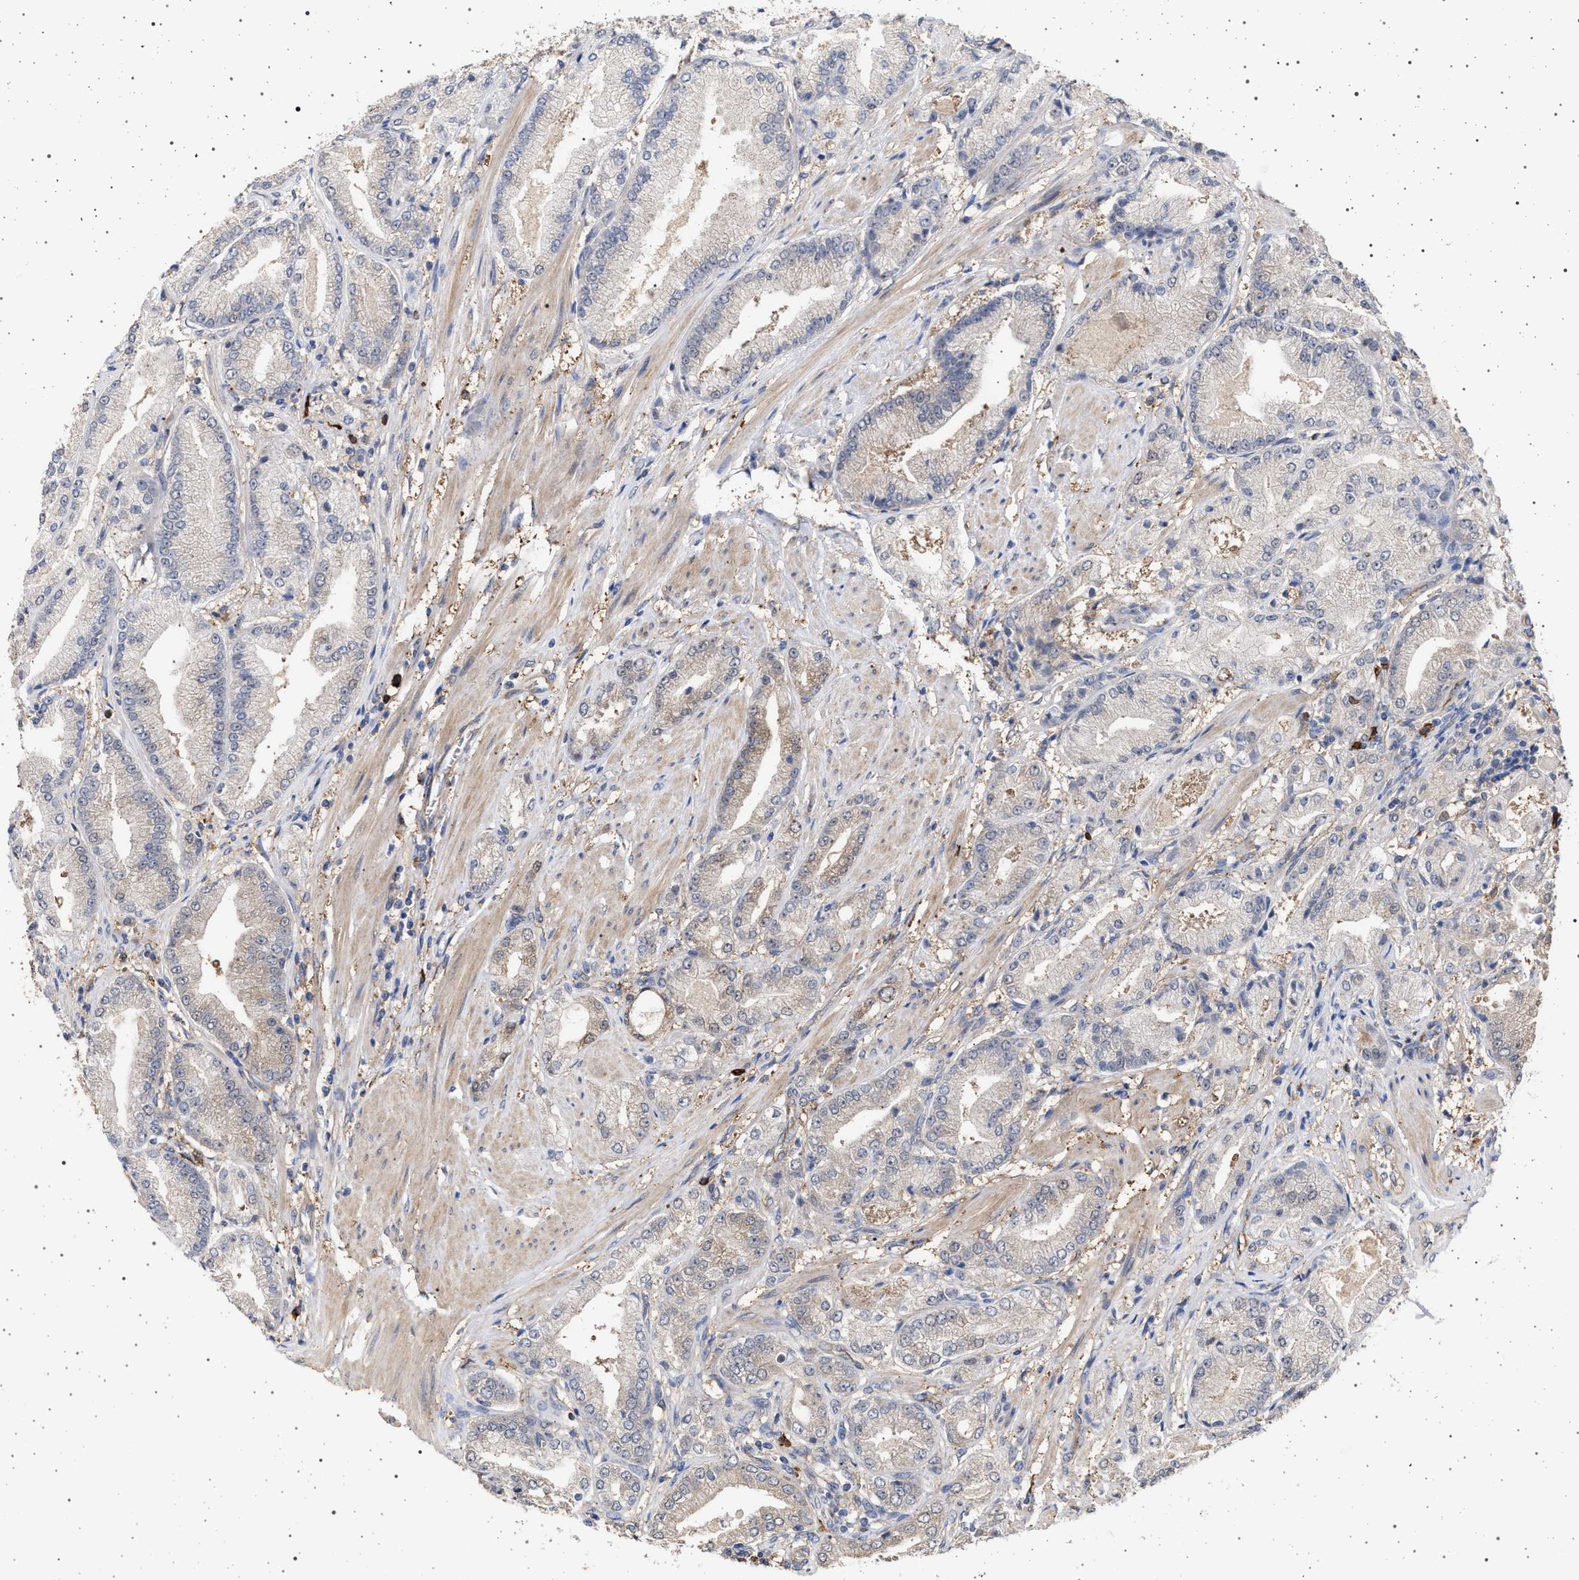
{"staining": {"intensity": "weak", "quantity": "<25%", "location": "cytoplasmic/membranous"}, "tissue": "prostate cancer", "cell_type": "Tumor cells", "image_type": "cancer", "snomed": [{"axis": "morphology", "description": "Adenocarcinoma, High grade"}, {"axis": "topography", "description": "Prostate"}], "caption": "Image shows no protein expression in tumor cells of prostate adenocarcinoma (high-grade) tissue. Nuclei are stained in blue.", "gene": "IFT20", "patient": {"sex": "male", "age": 50}}